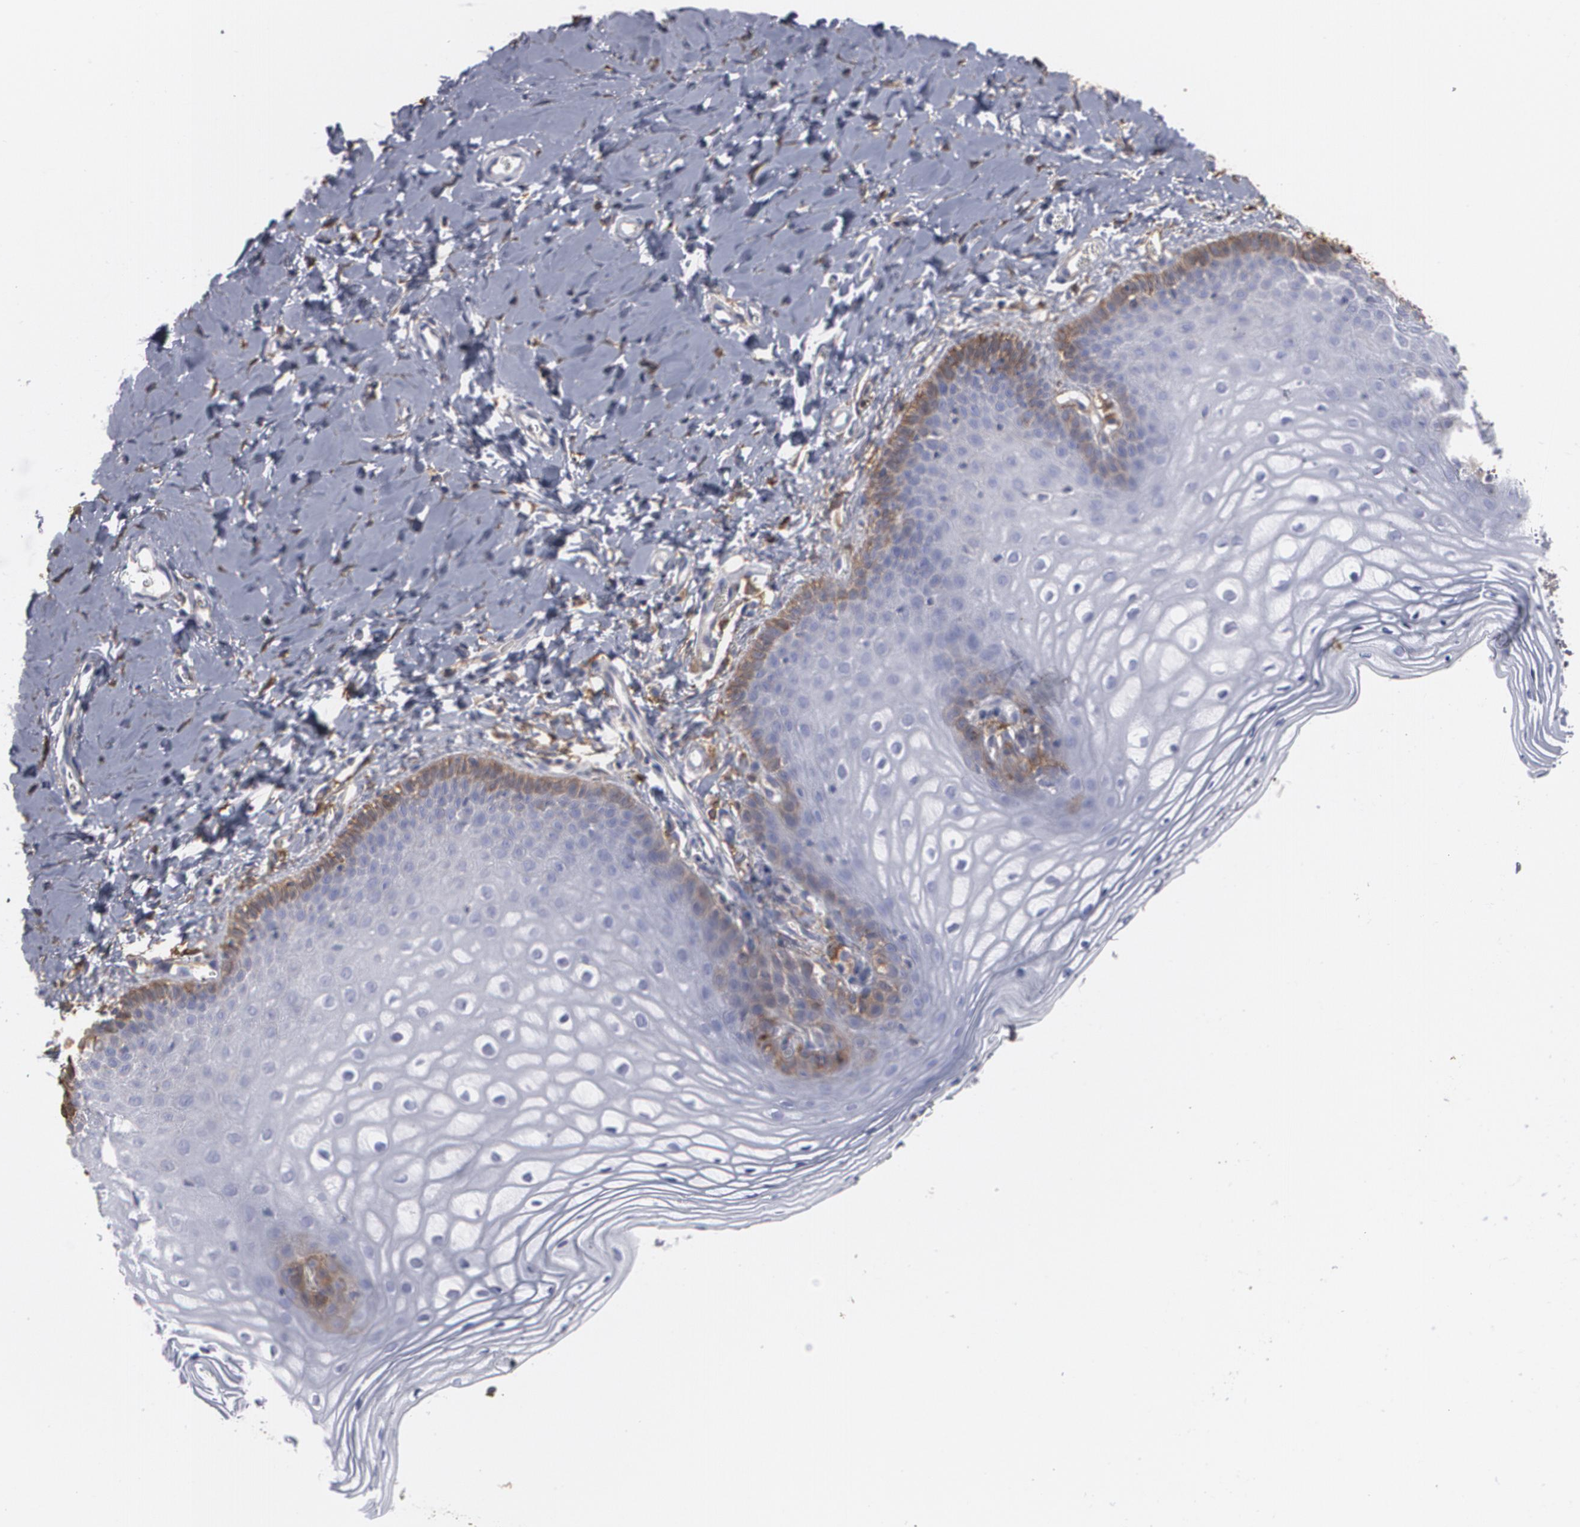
{"staining": {"intensity": "moderate", "quantity": "<25%", "location": "cytoplasmic/membranous"}, "tissue": "vagina", "cell_type": "Squamous epithelial cells", "image_type": "normal", "snomed": [{"axis": "morphology", "description": "Normal tissue, NOS"}, {"axis": "topography", "description": "Vagina"}], "caption": "A brown stain highlights moderate cytoplasmic/membranous expression of a protein in squamous epithelial cells of normal vagina. (DAB (3,3'-diaminobenzidine) IHC, brown staining for protein, blue staining for nuclei).", "gene": "ODC1", "patient": {"sex": "female", "age": 55}}